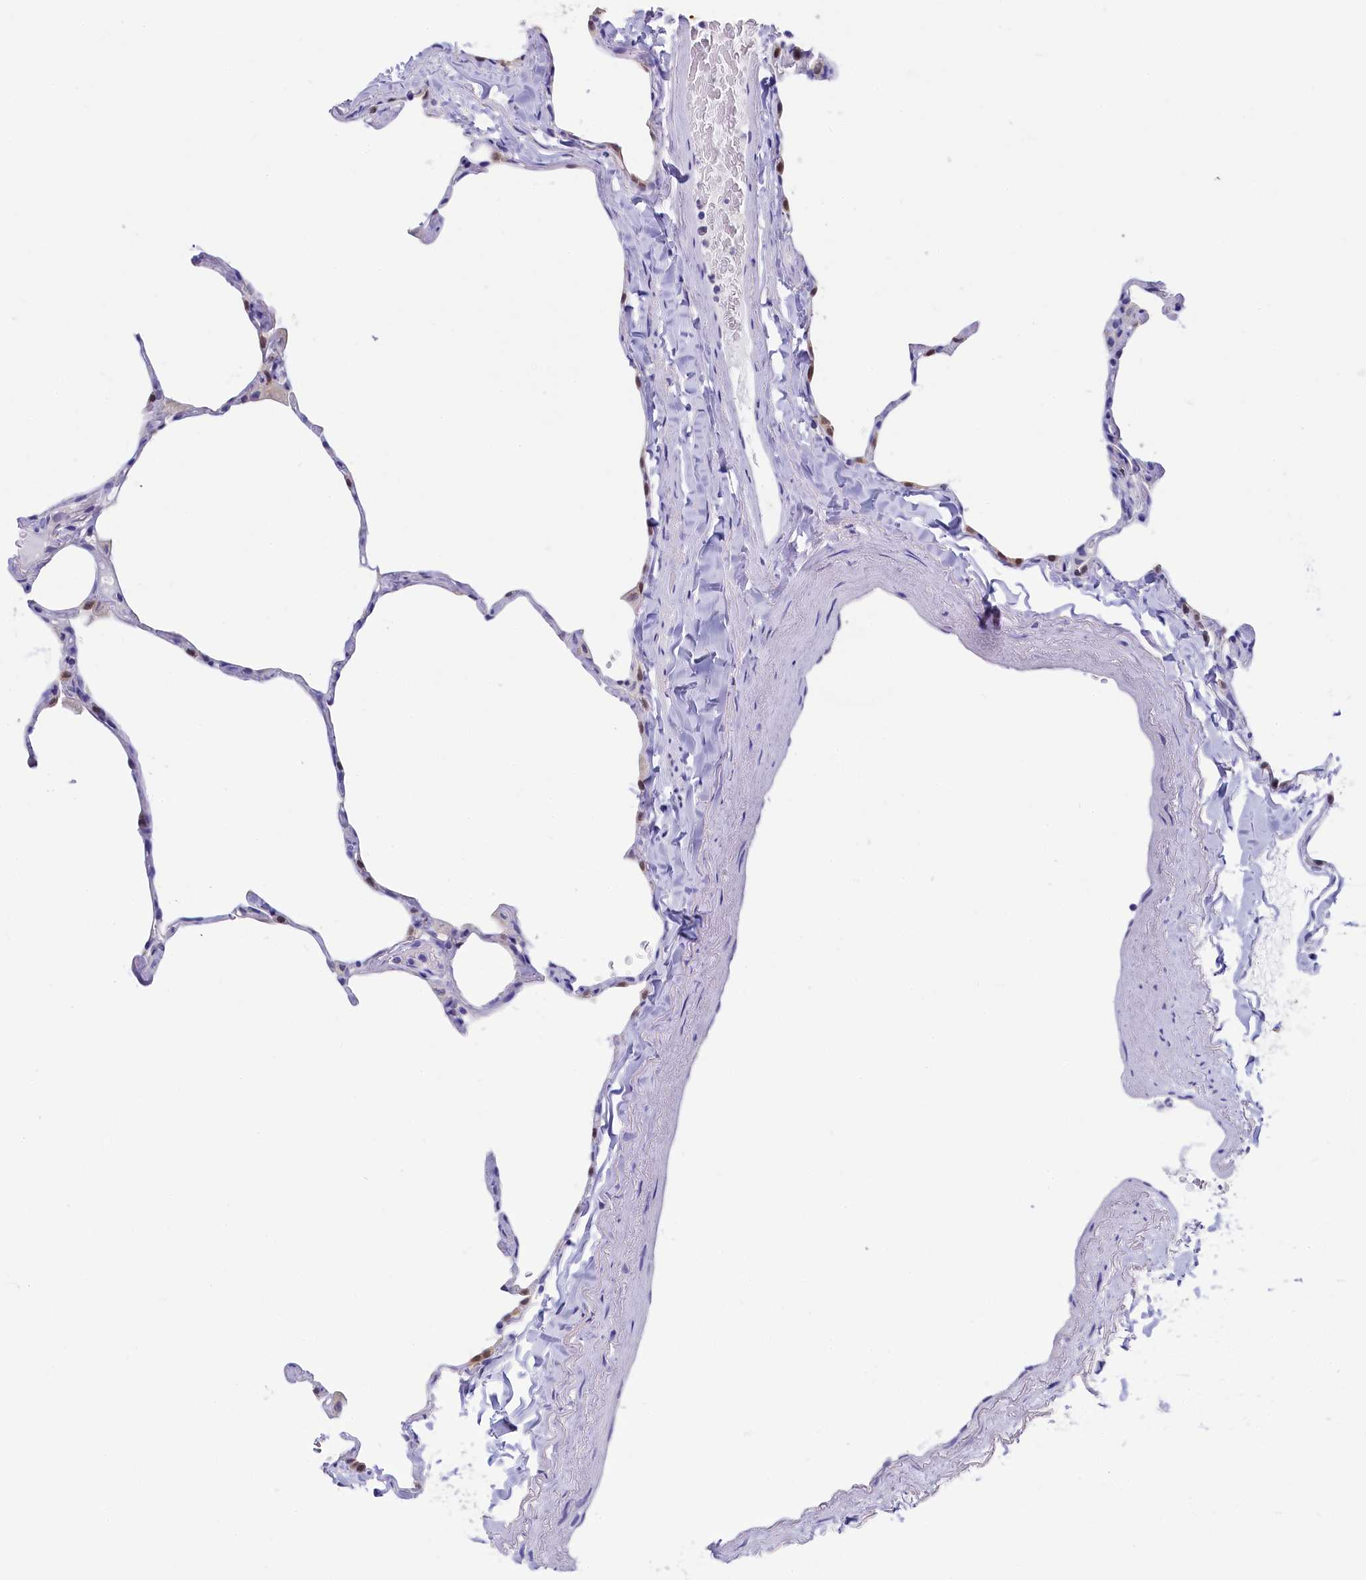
{"staining": {"intensity": "negative", "quantity": "none", "location": "none"}, "tissue": "lung", "cell_type": "Alveolar cells", "image_type": "normal", "snomed": [{"axis": "morphology", "description": "Normal tissue, NOS"}, {"axis": "topography", "description": "Lung"}], "caption": "Photomicrograph shows no protein staining in alveolar cells of normal lung. (DAB immunohistochemistry visualized using brightfield microscopy, high magnification).", "gene": "C11orf54", "patient": {"sex": "male", "age": 65}}